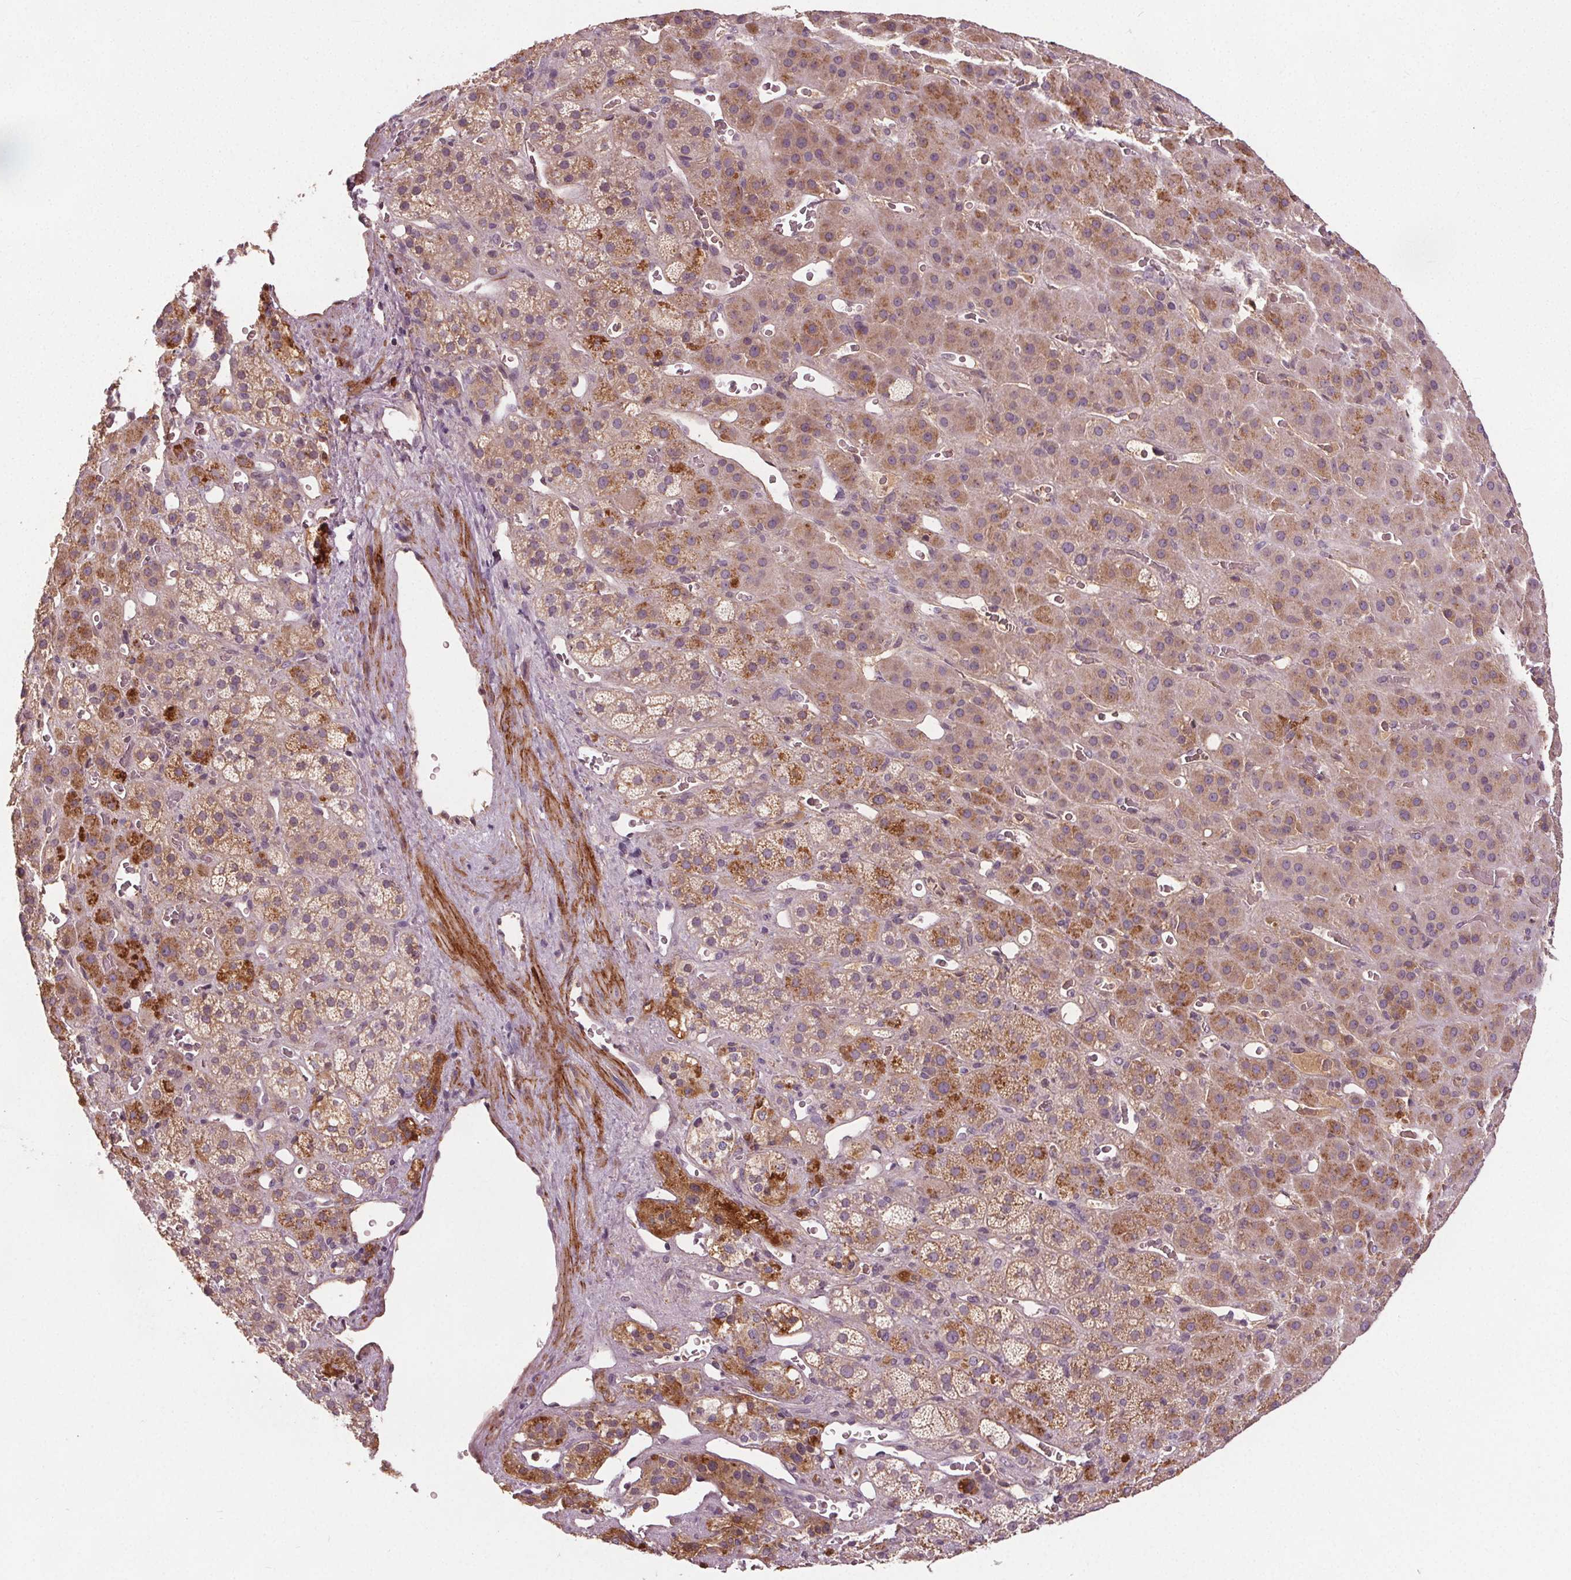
{"staining": {"intensity": "moderate", "quantity": "<25%", "location": "cytoplasmic/membranous"}, "tissue": "adrenal gland", "cell_type": "Glandular cells", "image_type": "normal", "snomed": [{"axis": "morphology", "description": "Normal tissue, NOS"}, {"axis": "topography", "description": "Adrenal gland"}], "caption": "This is a micrograph of immunohistochemistry staining of normal adrenal gland, which shows moderate staining in the cytoplasmic/membranous of glandular cells.", "gene": "PDGFD", "patient": {"sex": "male", "age": 57}}